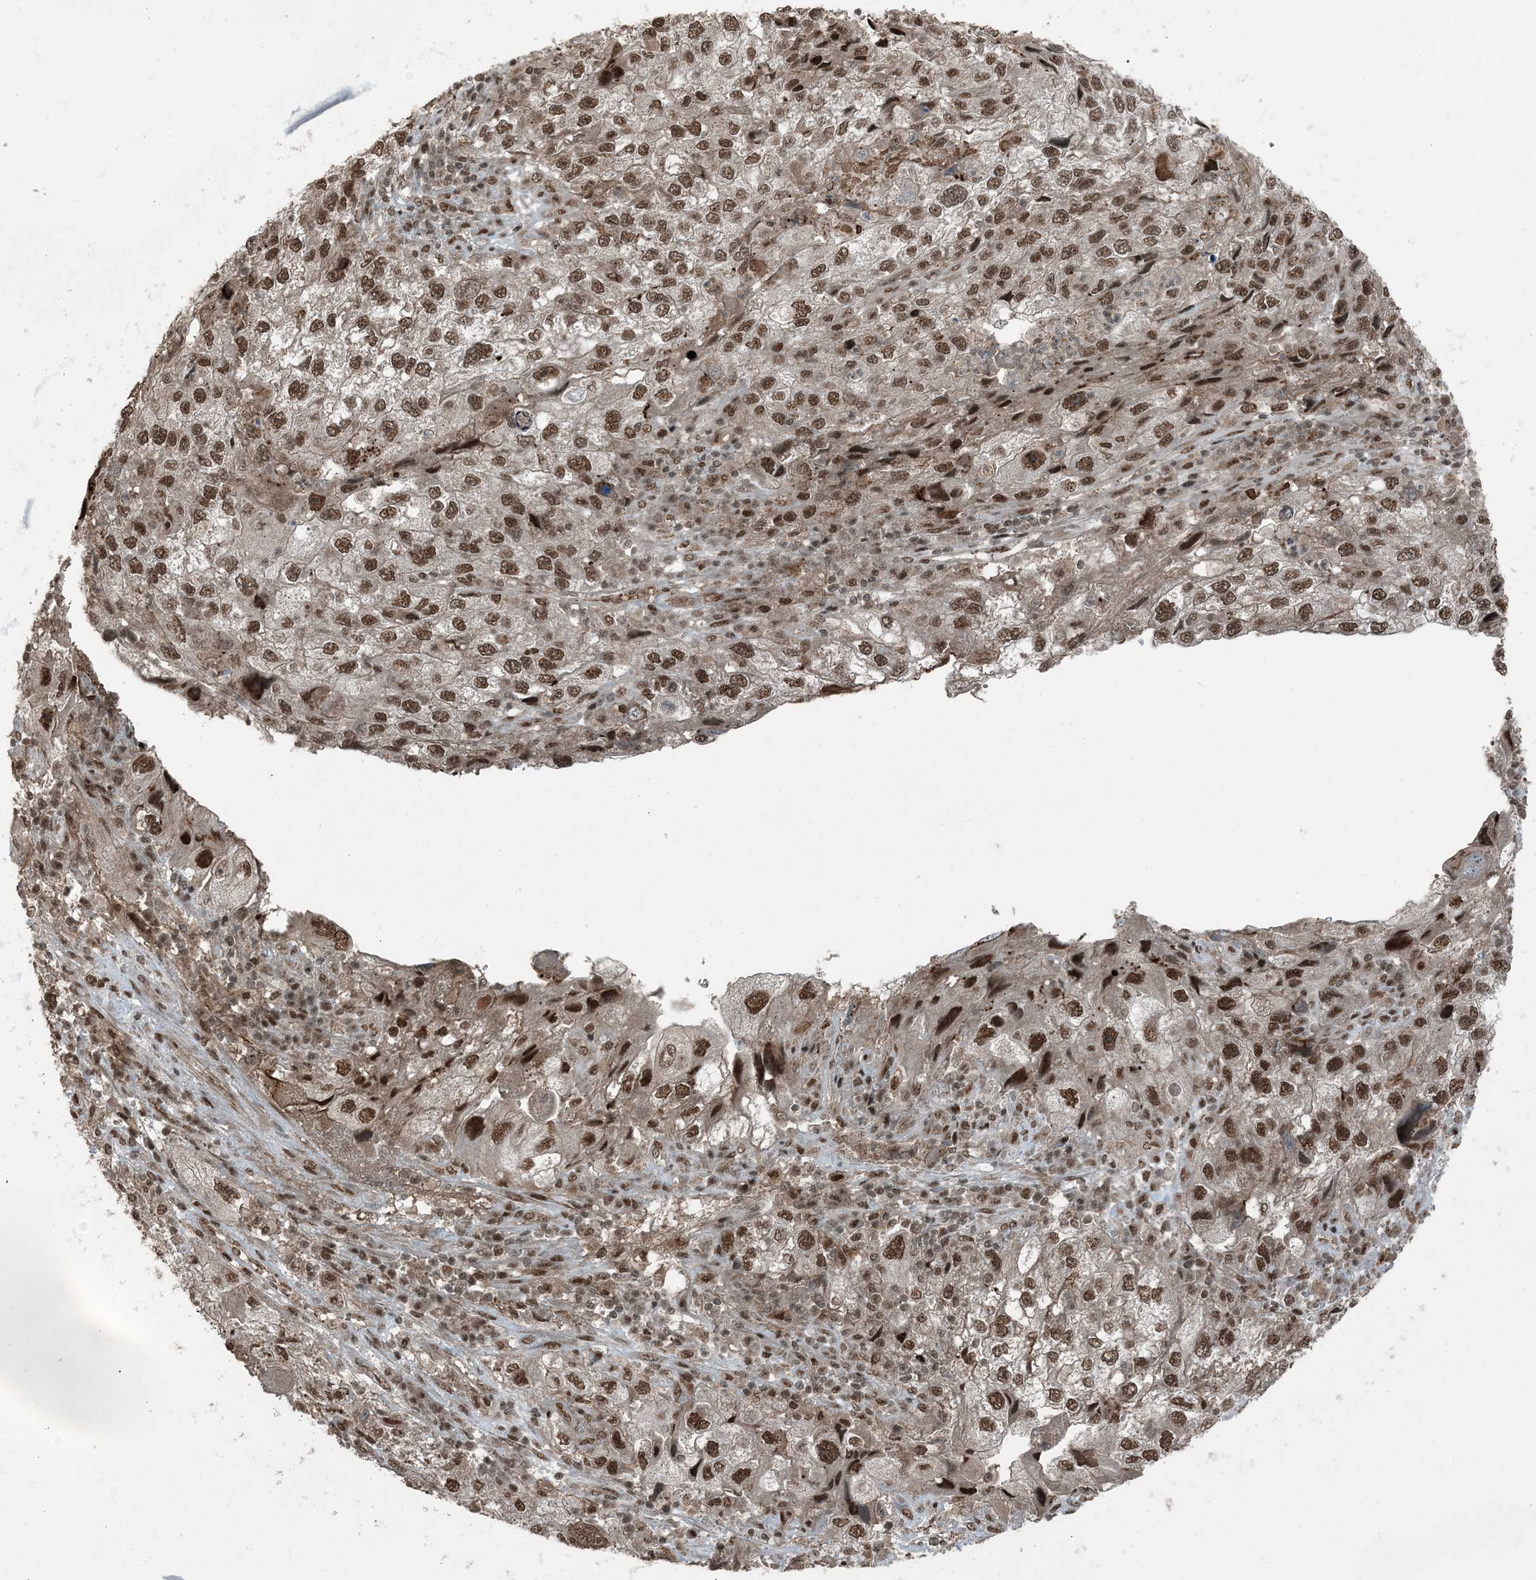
{"staining": {"intensity": "moderate", "quantity": ">75%", "location": "nuclear"}, "tissue": "endometrial cancer", "cell_type": "Tumor cells", "image_type": "cancer", "snomed": [{"axis": "morphology", "description": "Adenocarcinoma, NOS"}, {"axis": "topography", "description": "Endometrium"}], "caption": "This is a micrograph of immunohistochemistry staining of endometrial cancer, which shows moderate positivity in the nuclear of tumor cells.", "gene": "TRAPPC12", "patient": {"sex": "female", "age": 49}}